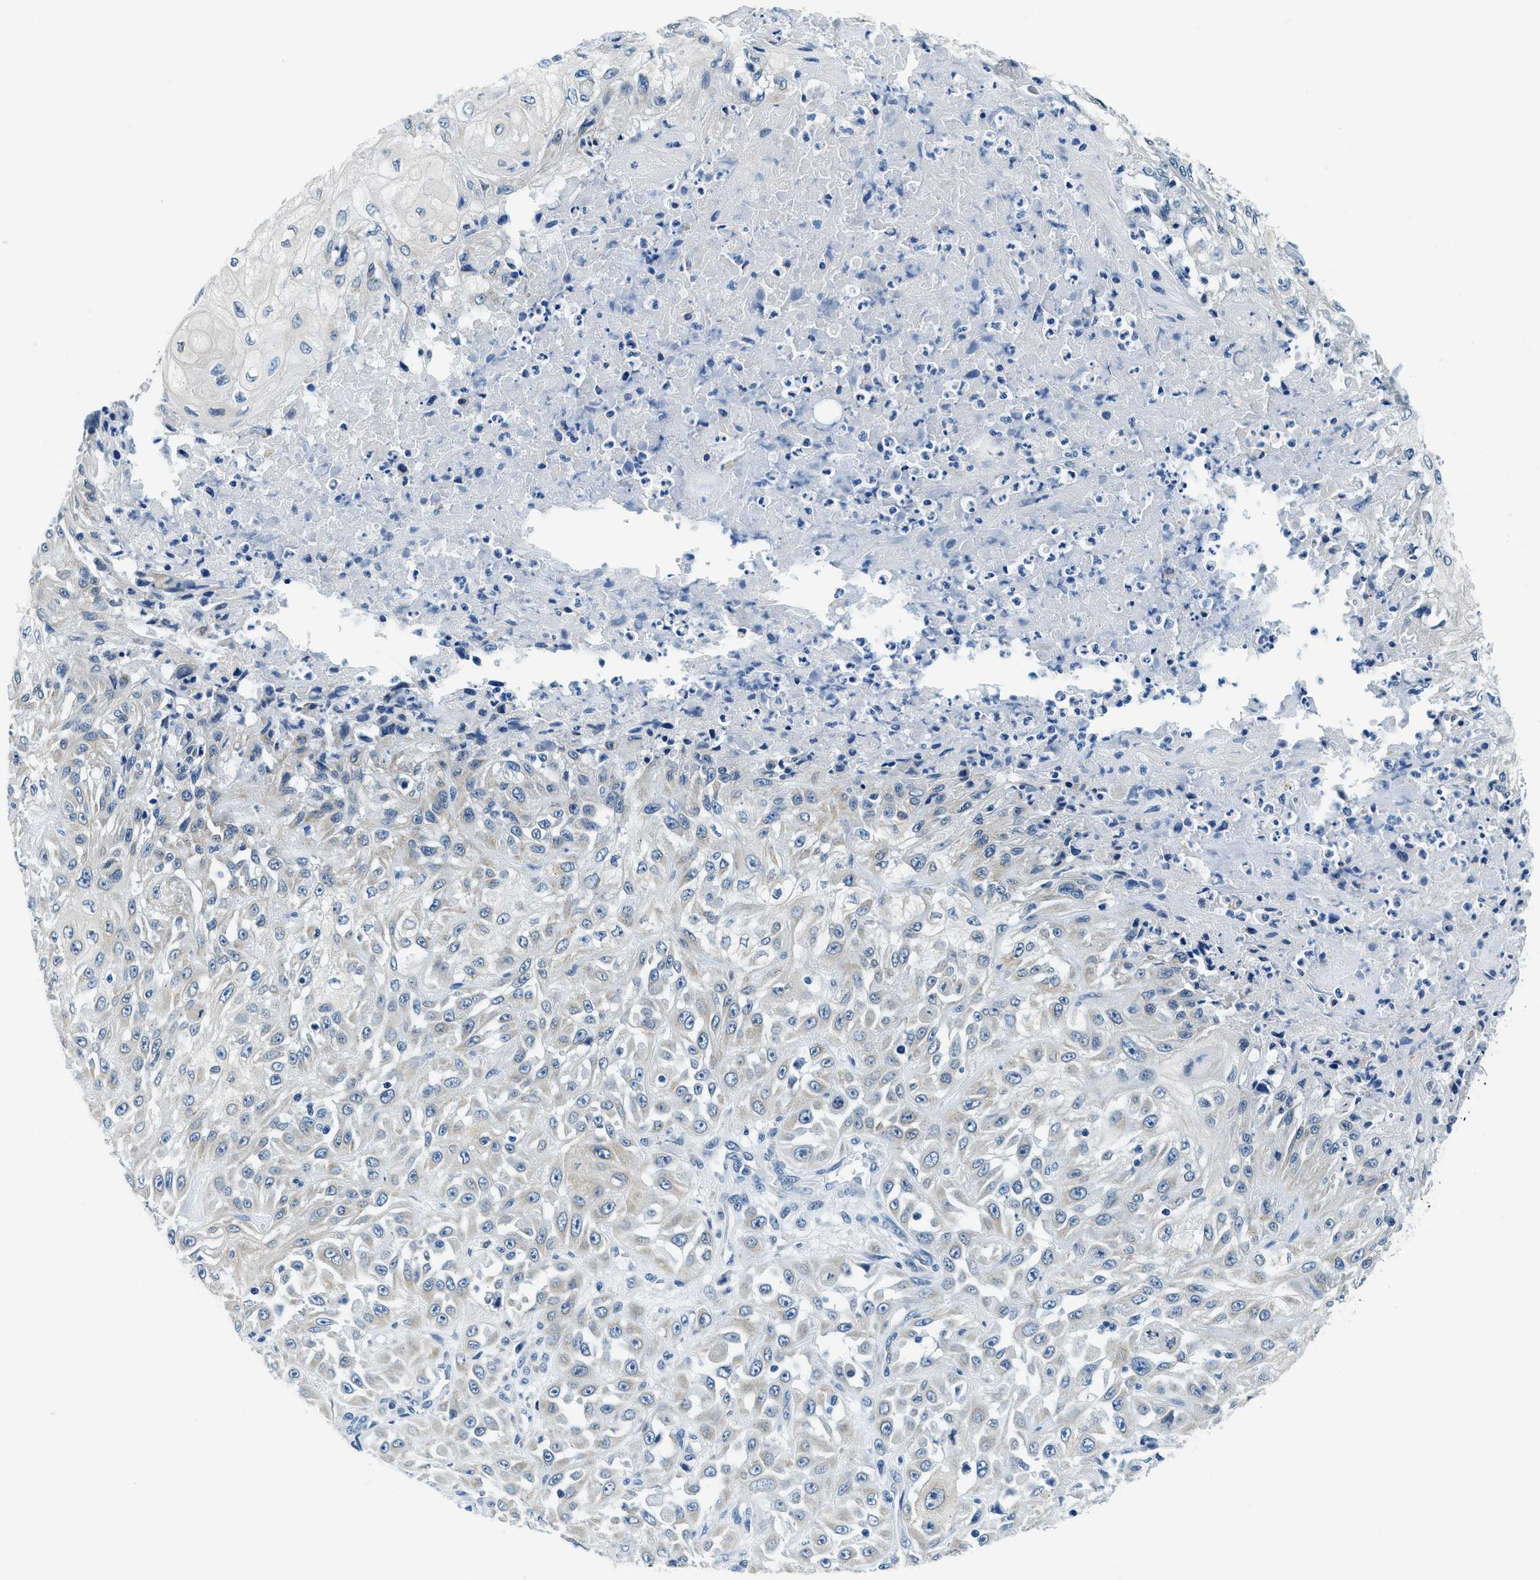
{"staining": {"intensity": "weak", "quantity": "25%-75%", "location": "cytoplasmic/membranous"}, "tissue": "skin cancer", "cell_type": "Tumor cells", "image_type": "cancer", "snomed": [{"axis": "morphology", "description": "Squamous cell carcinoma, NOS"}, {"axis": "morphology", "description": "Squamous cell carcinoma, metastatic, NOS"}, {"axis": "topography", "description": "Skin"}, {"axis": "topography", "description": "Lymph node"}], "caption": "Metastatic squamous cell carcinoma (skin) was stained to show a protein in brown. There is low levels of weak cytoplasmic/membranous staining in about 25%-75% of tumor cells. The protein of interest is stained brown, and the nuclei are stained in blue (DAB (3,3'-diaminobenzidine) IHC with brightfield microscopy, high magnification).", "gene": "UBAC2", "patient": {"sex": "male", "age": 75}}